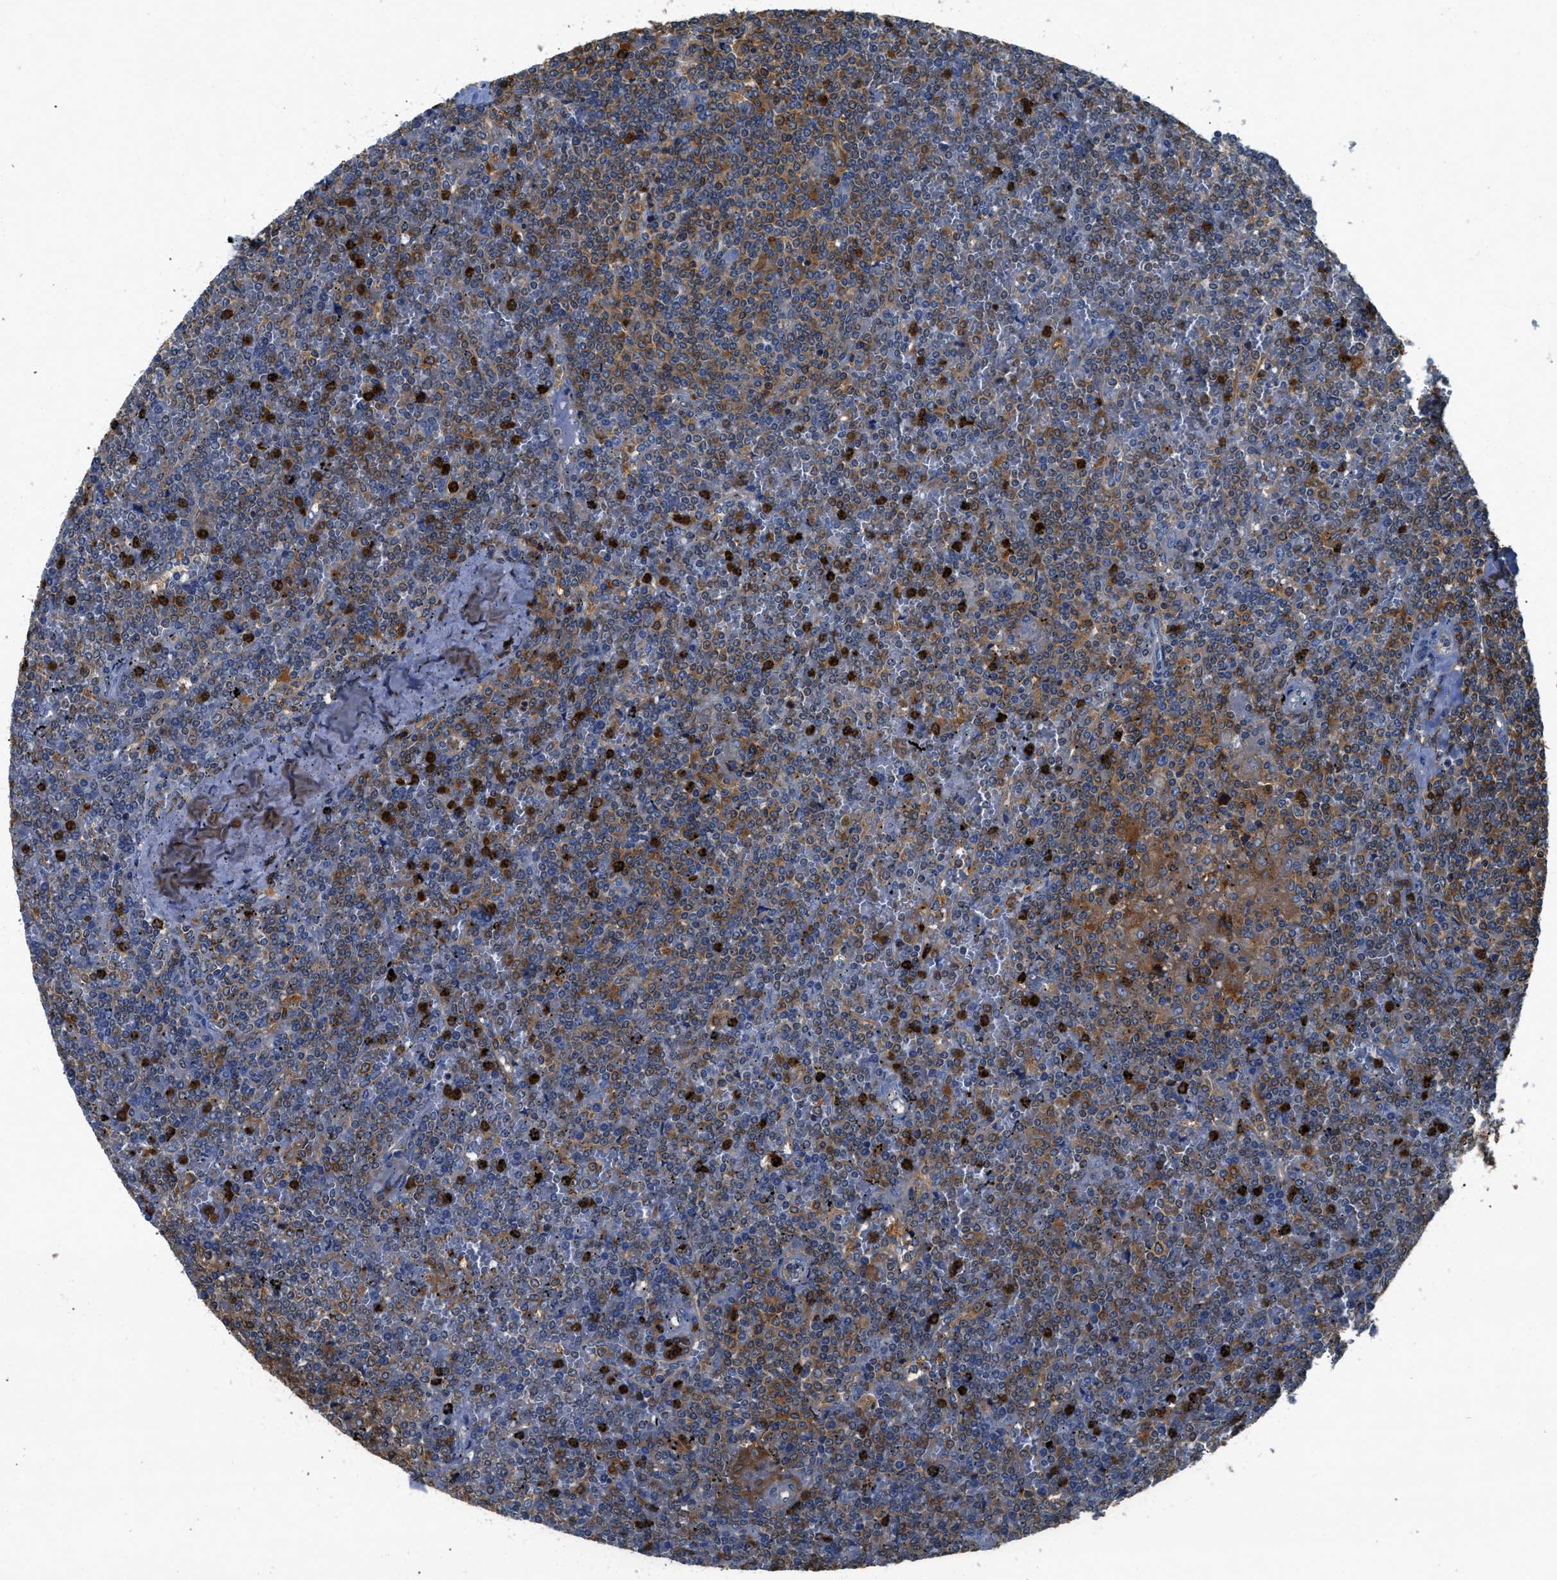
{"staining": {"intensity": "moderate", "quantity": "25%-75%", "location": "cytoplasmic/membranous"}, "tissue": "lymphoma", "cell_type": "Tumor cells", "image_type": "cancer", "snomed": [{"axis": "morphology", "description": "Malignant lymphoma, non-Hodgkin's type, Low grade"}, {"axis": "topography", "description": "Spleen"}], "caption": "Immunohistochemical staining of lymphoma displays medium levels of moderate cytoplasmic/membranous staining in approximately 25%-75% of tumor cells.", "gene": "PKM", "patient": {"sex": "female", "age": 19}}